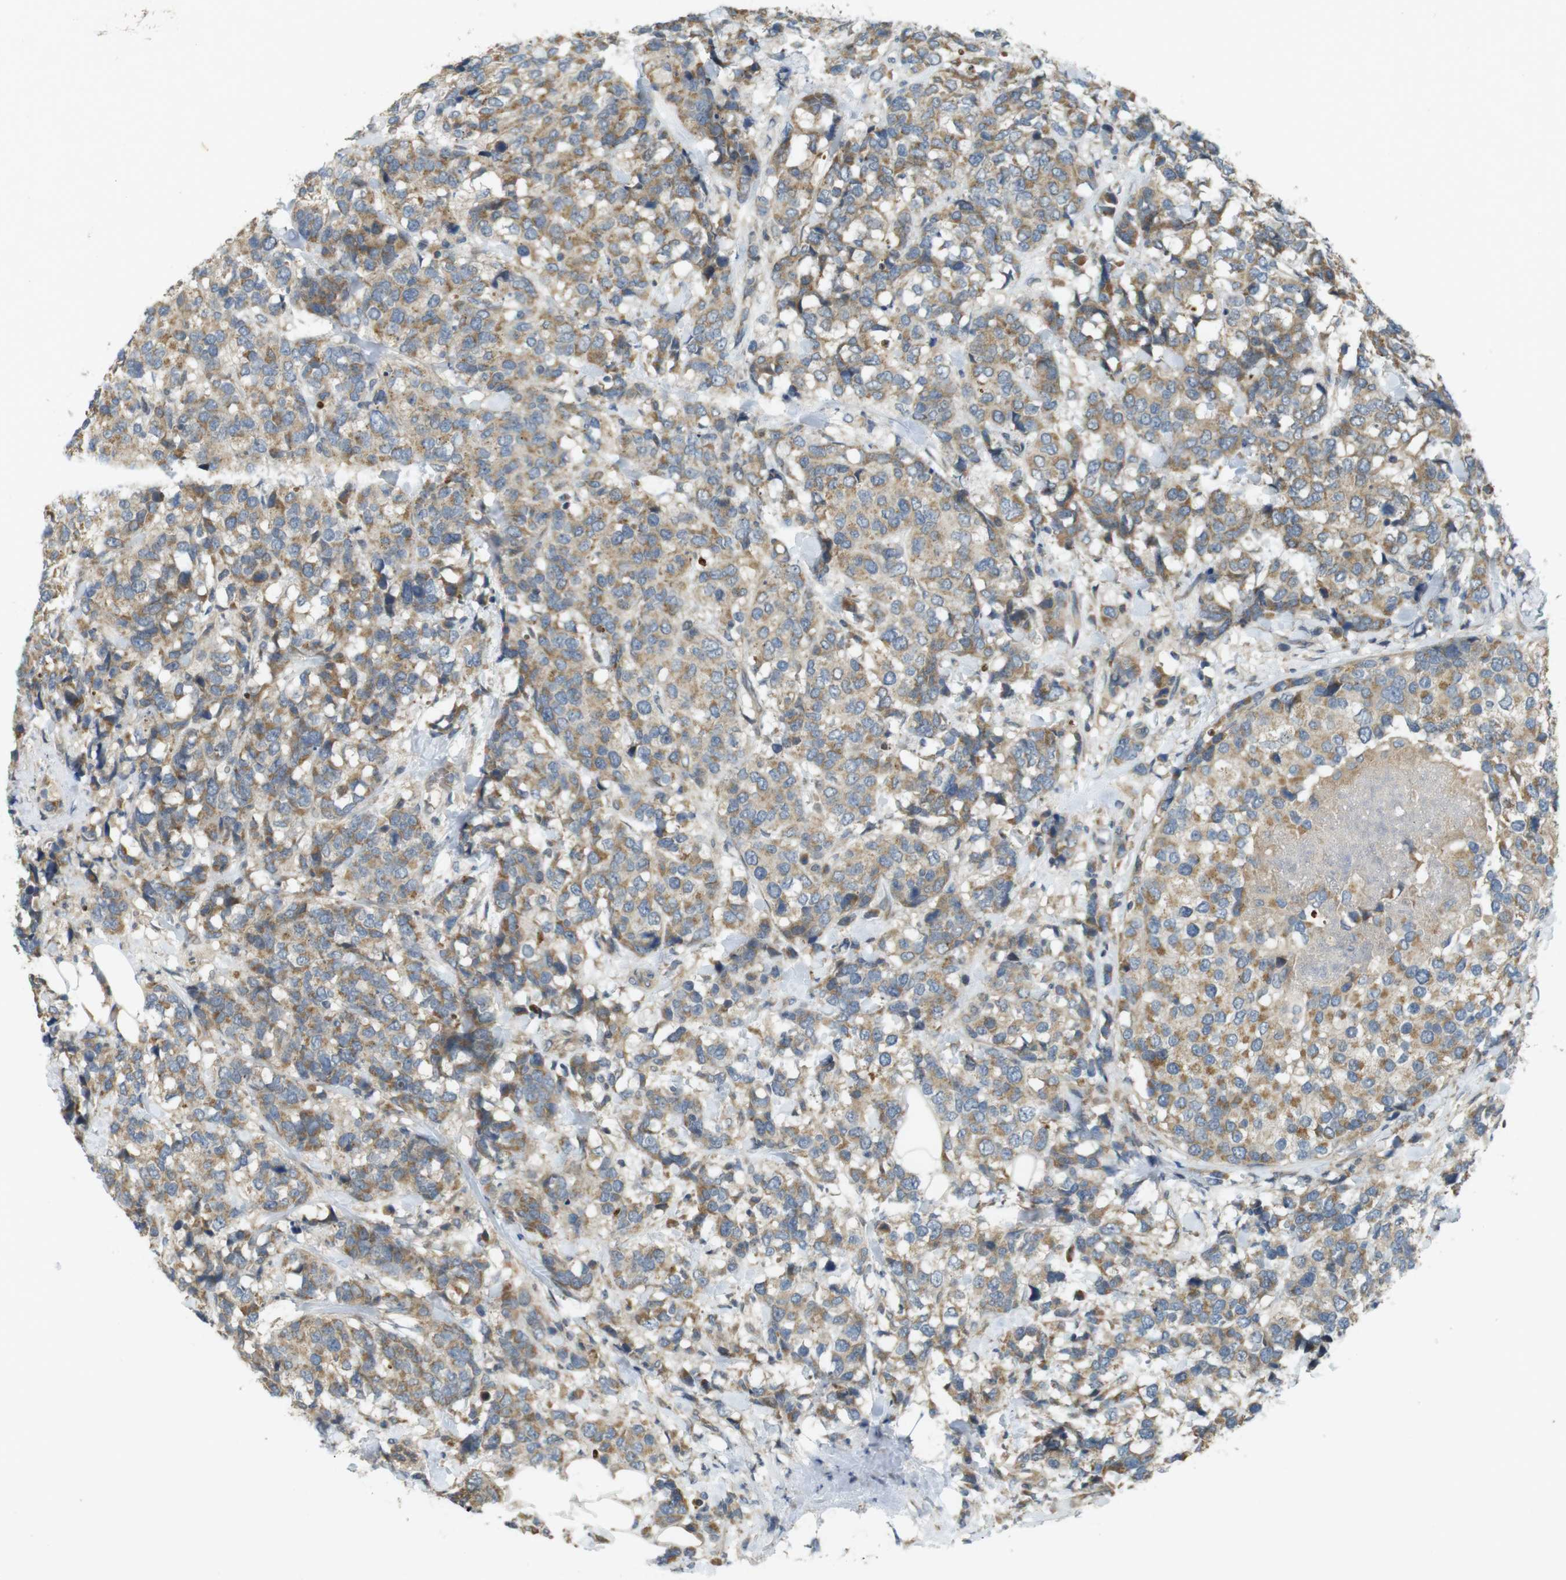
{"staining": {"intensity": "moderate", "quantity": ">75%", "location": "cytoplasmic/membranous"}, "tissue": "breast cancer", "cell_type": "Tumor cells", "image_type": "cancer", "snomed": [{"axis": "morphology", "description": "Lobular carcinoma"}, {"axis": "topography", "description": "Breast"}], "caption": "Breast cancer stained for a protein displays moderate cytoplasmic/membranous positivity in tumor cells.", "gene": "CLTC", "patient": {"sex": "female", "age": 59}}